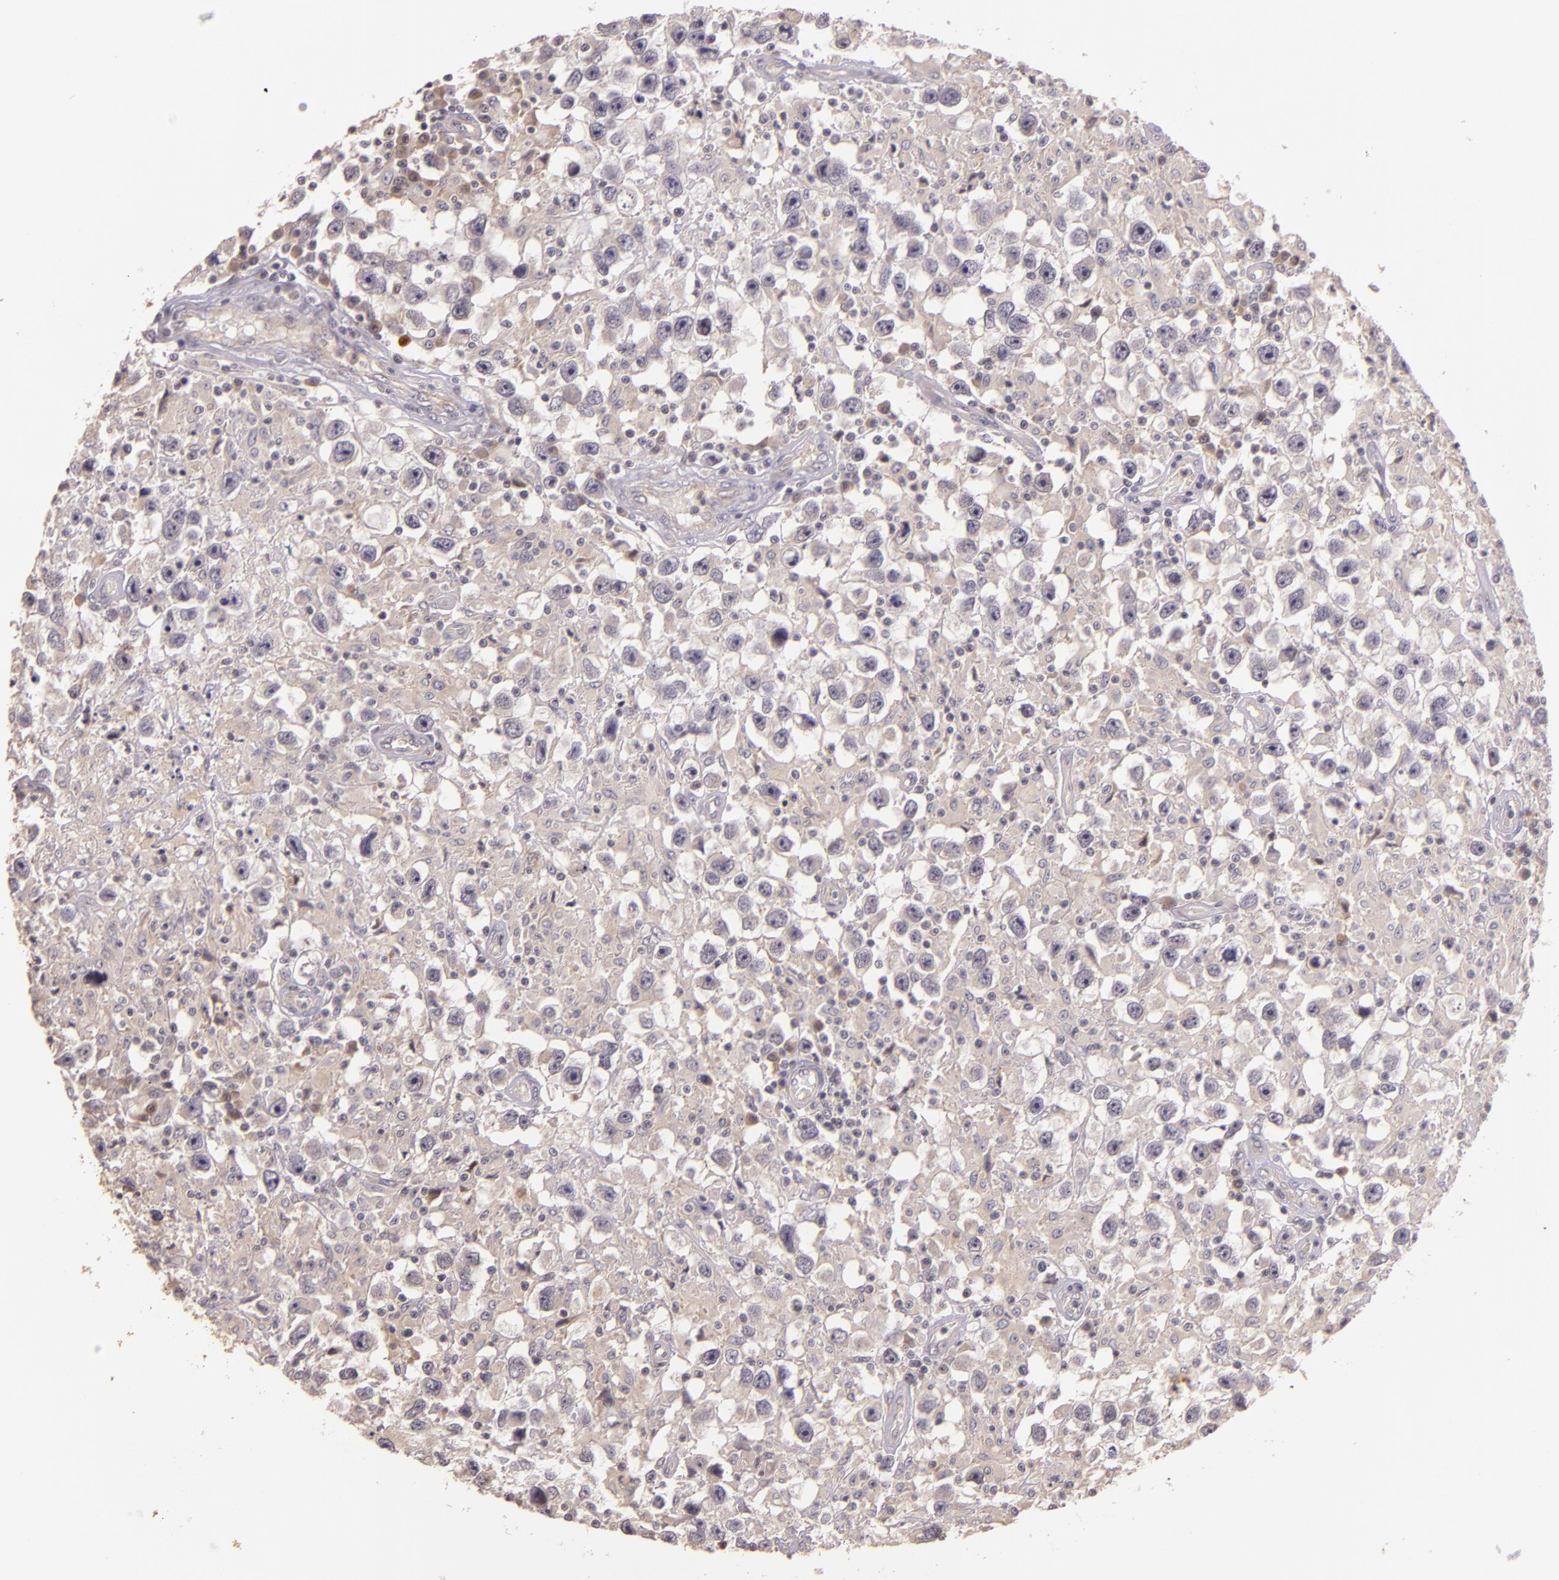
{"staining": {"intensity": "weak", "quantity": ">75%", "location": "cytoplasmic/membranous"}, "tissue": "testis cancer", "cell_type": "Tumor cells", "image_type": "cancer", "snomed": [{"axis": "morphology", "description": "Seminoma, NOS"}, {"axis": "topography", "description": "Testis"}], "caption": "Weak cytoplasmic/membranous staining is seen in approximately >75% of tumor cells in testis cancer. (IHC, brightfield microscopy, high magnification).", "gene": "ARMH4", "patient": {"sex": "male", "age": 34}}